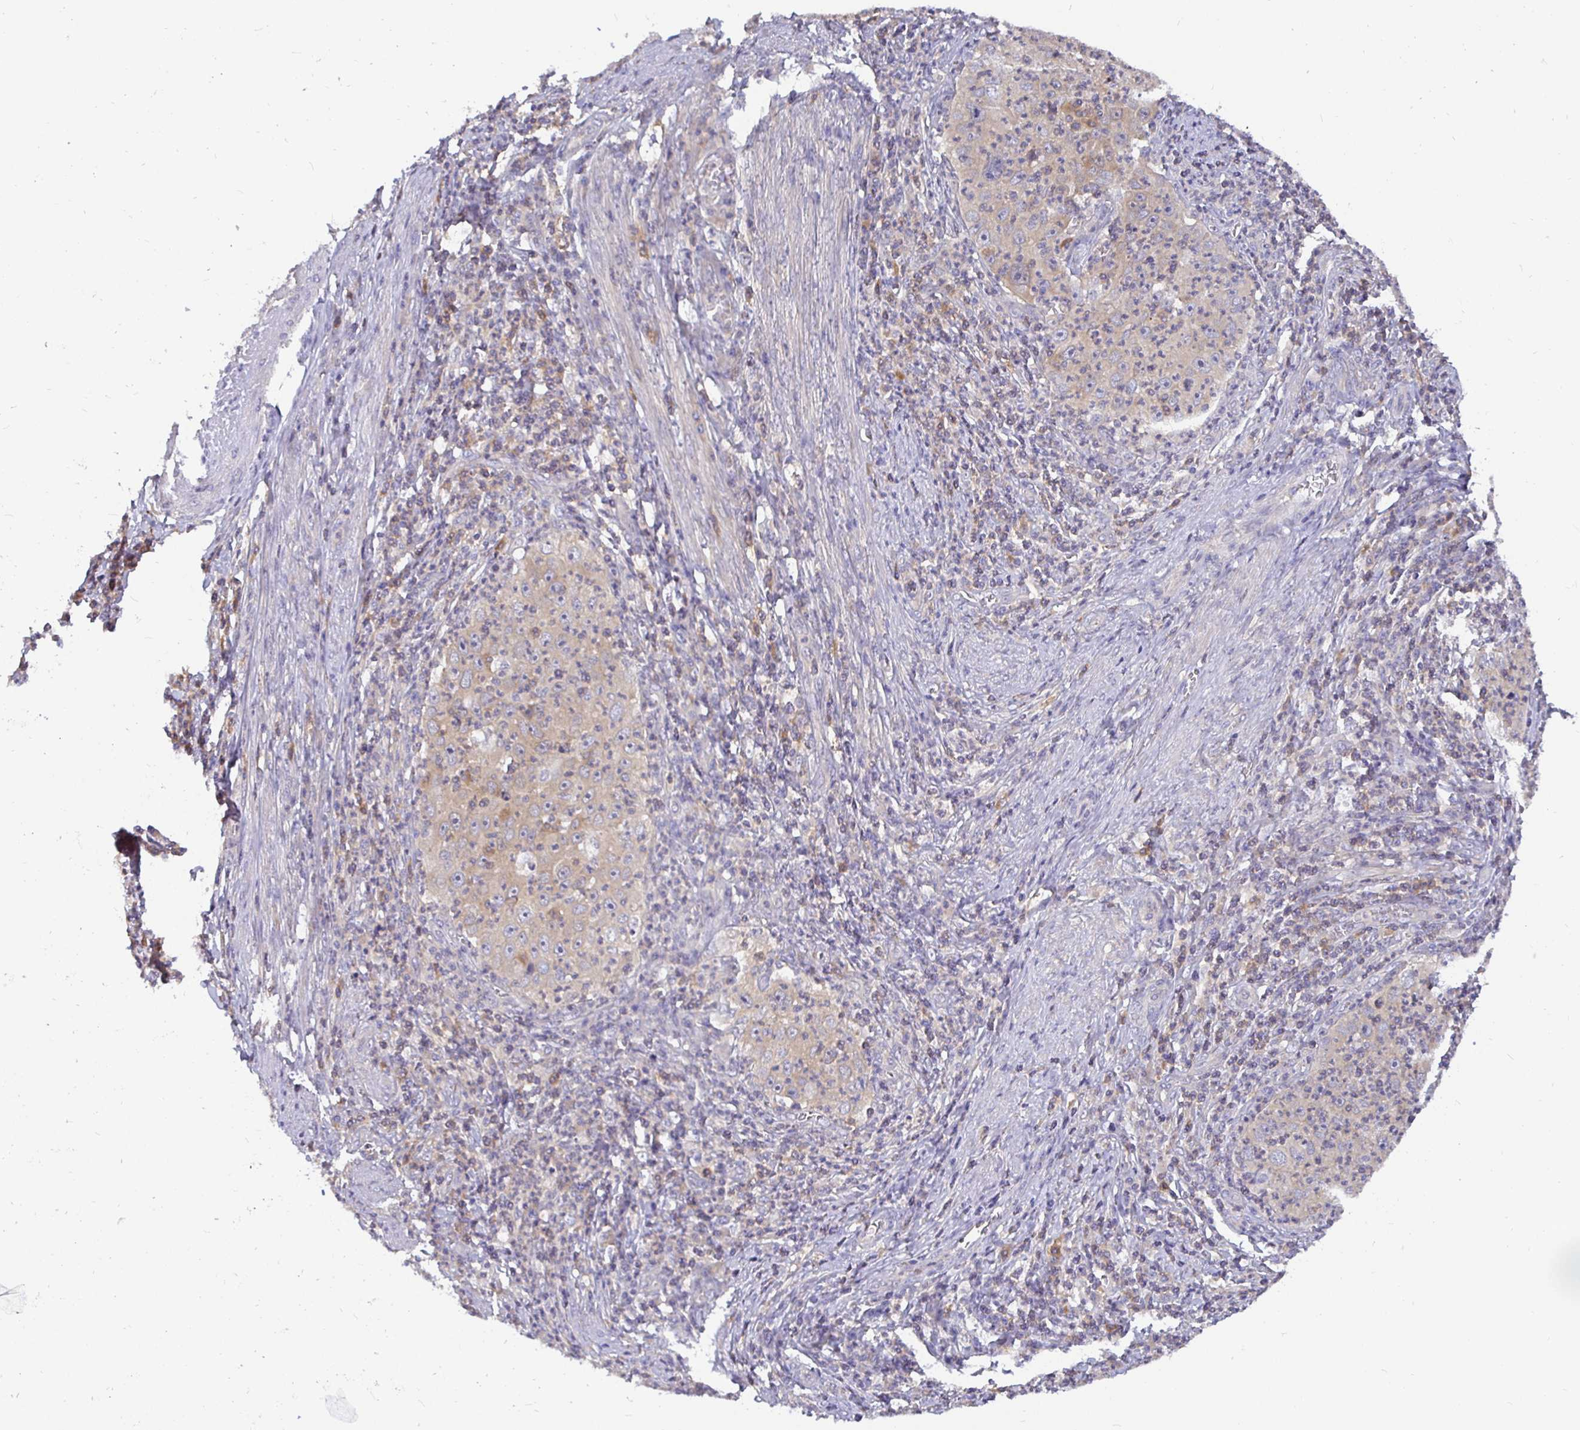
{"staining": {"intensity": "weak", "quantity": "<25%", "location": "cytoplasmic/membranous"}, "tissue": "cervical cancer", "cell_type": "Tumor cells", "image_type": "cancer", "snomed": [{"axis": "morphology", "description": "Squamous cell carcinoma, NOS"}, {"axis": "topography", "description": "Cervix"}], "caption": "An image of cervical squamous cell carcinoma stained for a protein exhibits no brown staining in tumor cells.", "gene": "KIF21A", "patient": {"sex": "female", "age": 30}}